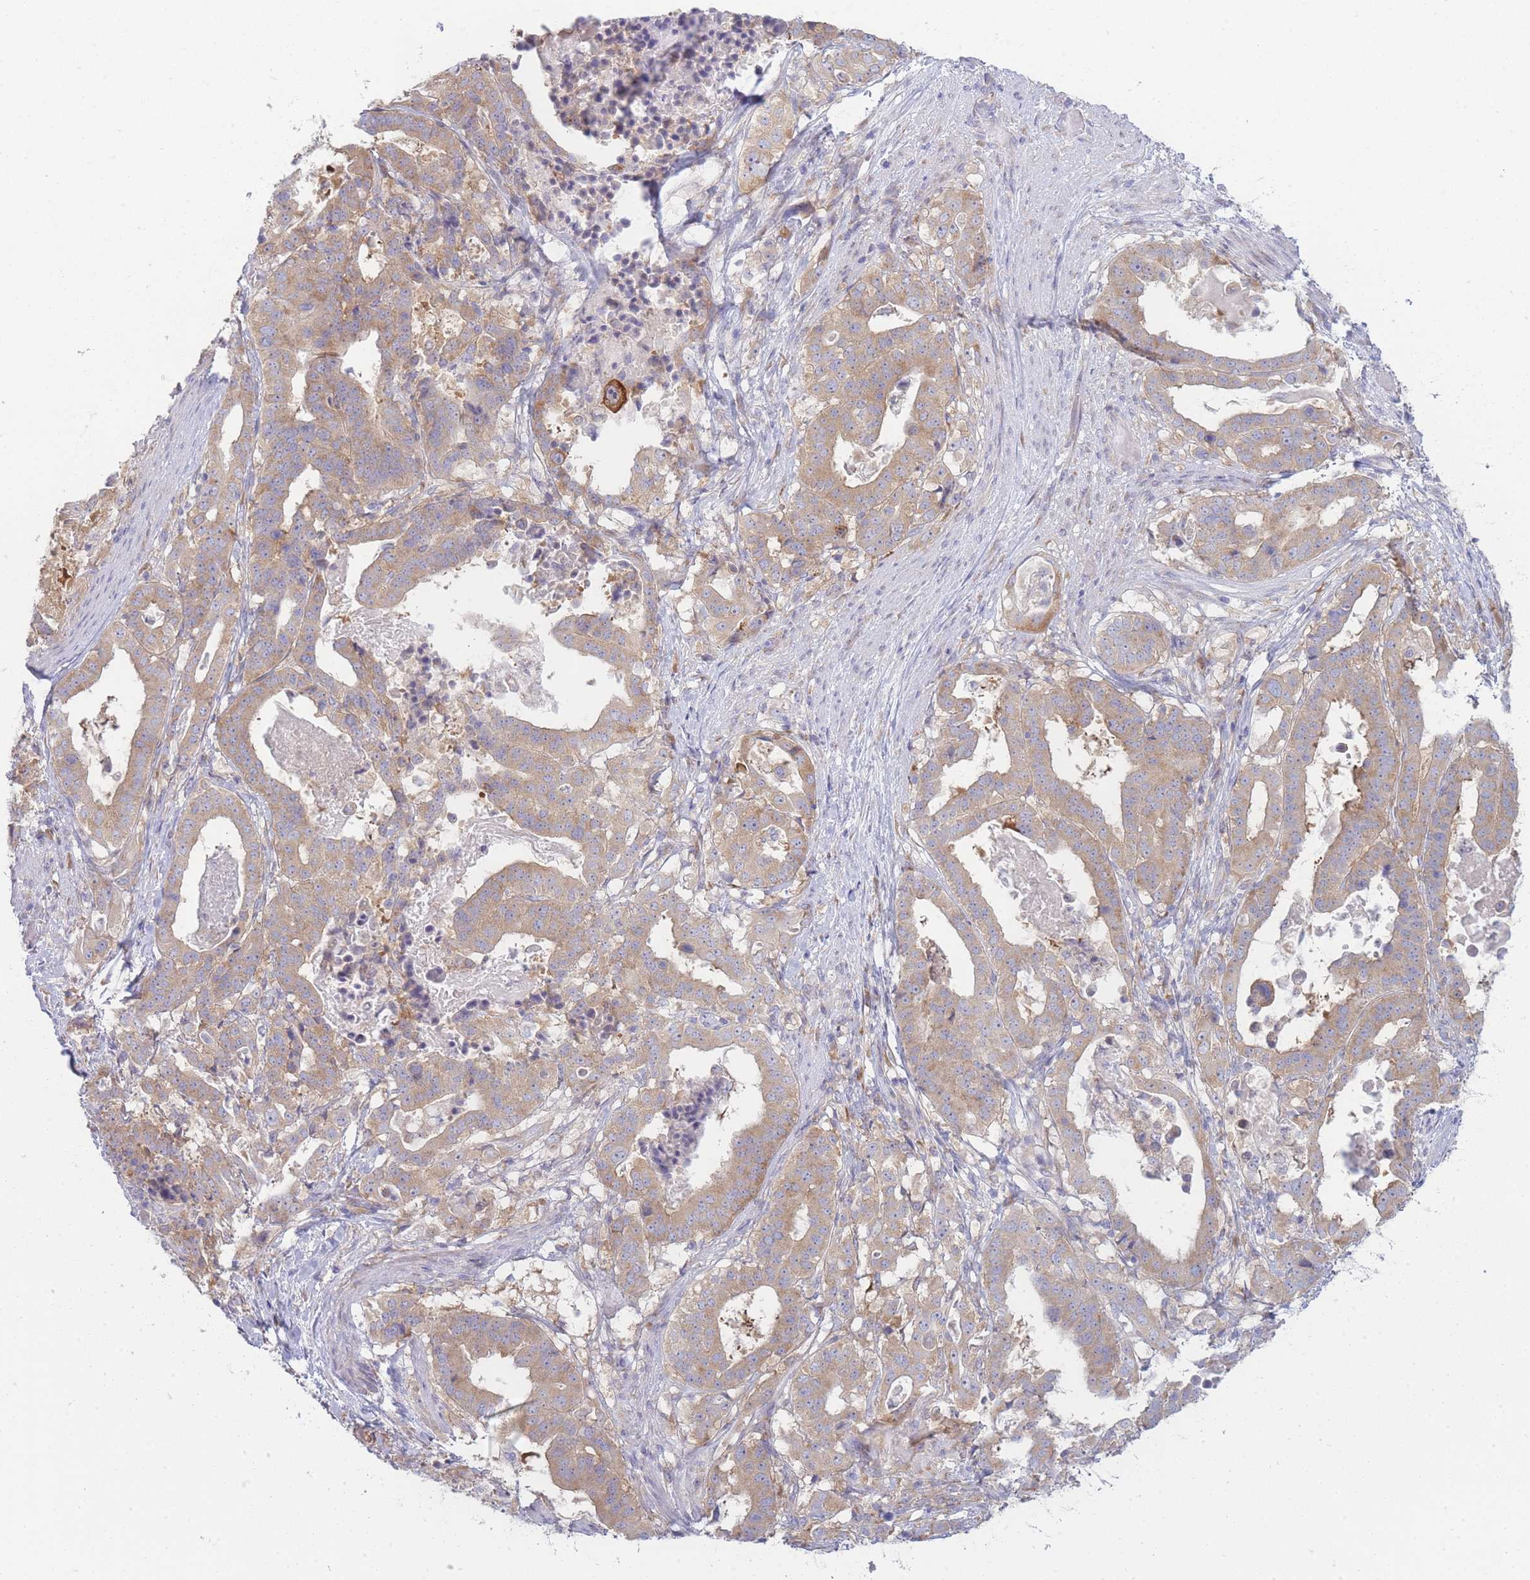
{"staining": {"intensity": "moderate", "quantity": ">75%", "location": "cytoplasmic/membranous"}, "tissue": "stomach cancer", "cell_type": "Tumor cells", "image_type": "cancer", "snomed": [{"axis": "morphology", "description": "Adenocarcinoma, NOS"}, {"axis": "topography", "description": "Stomach"}], "caption": "This image reveals IHC staining of stomach cancer, with medium moderate cytoplasmic/membranous expression in approximately >75% of tumor cells.", "gene": "OR5L2", "patient": {"sex": "male", "age": 48}}